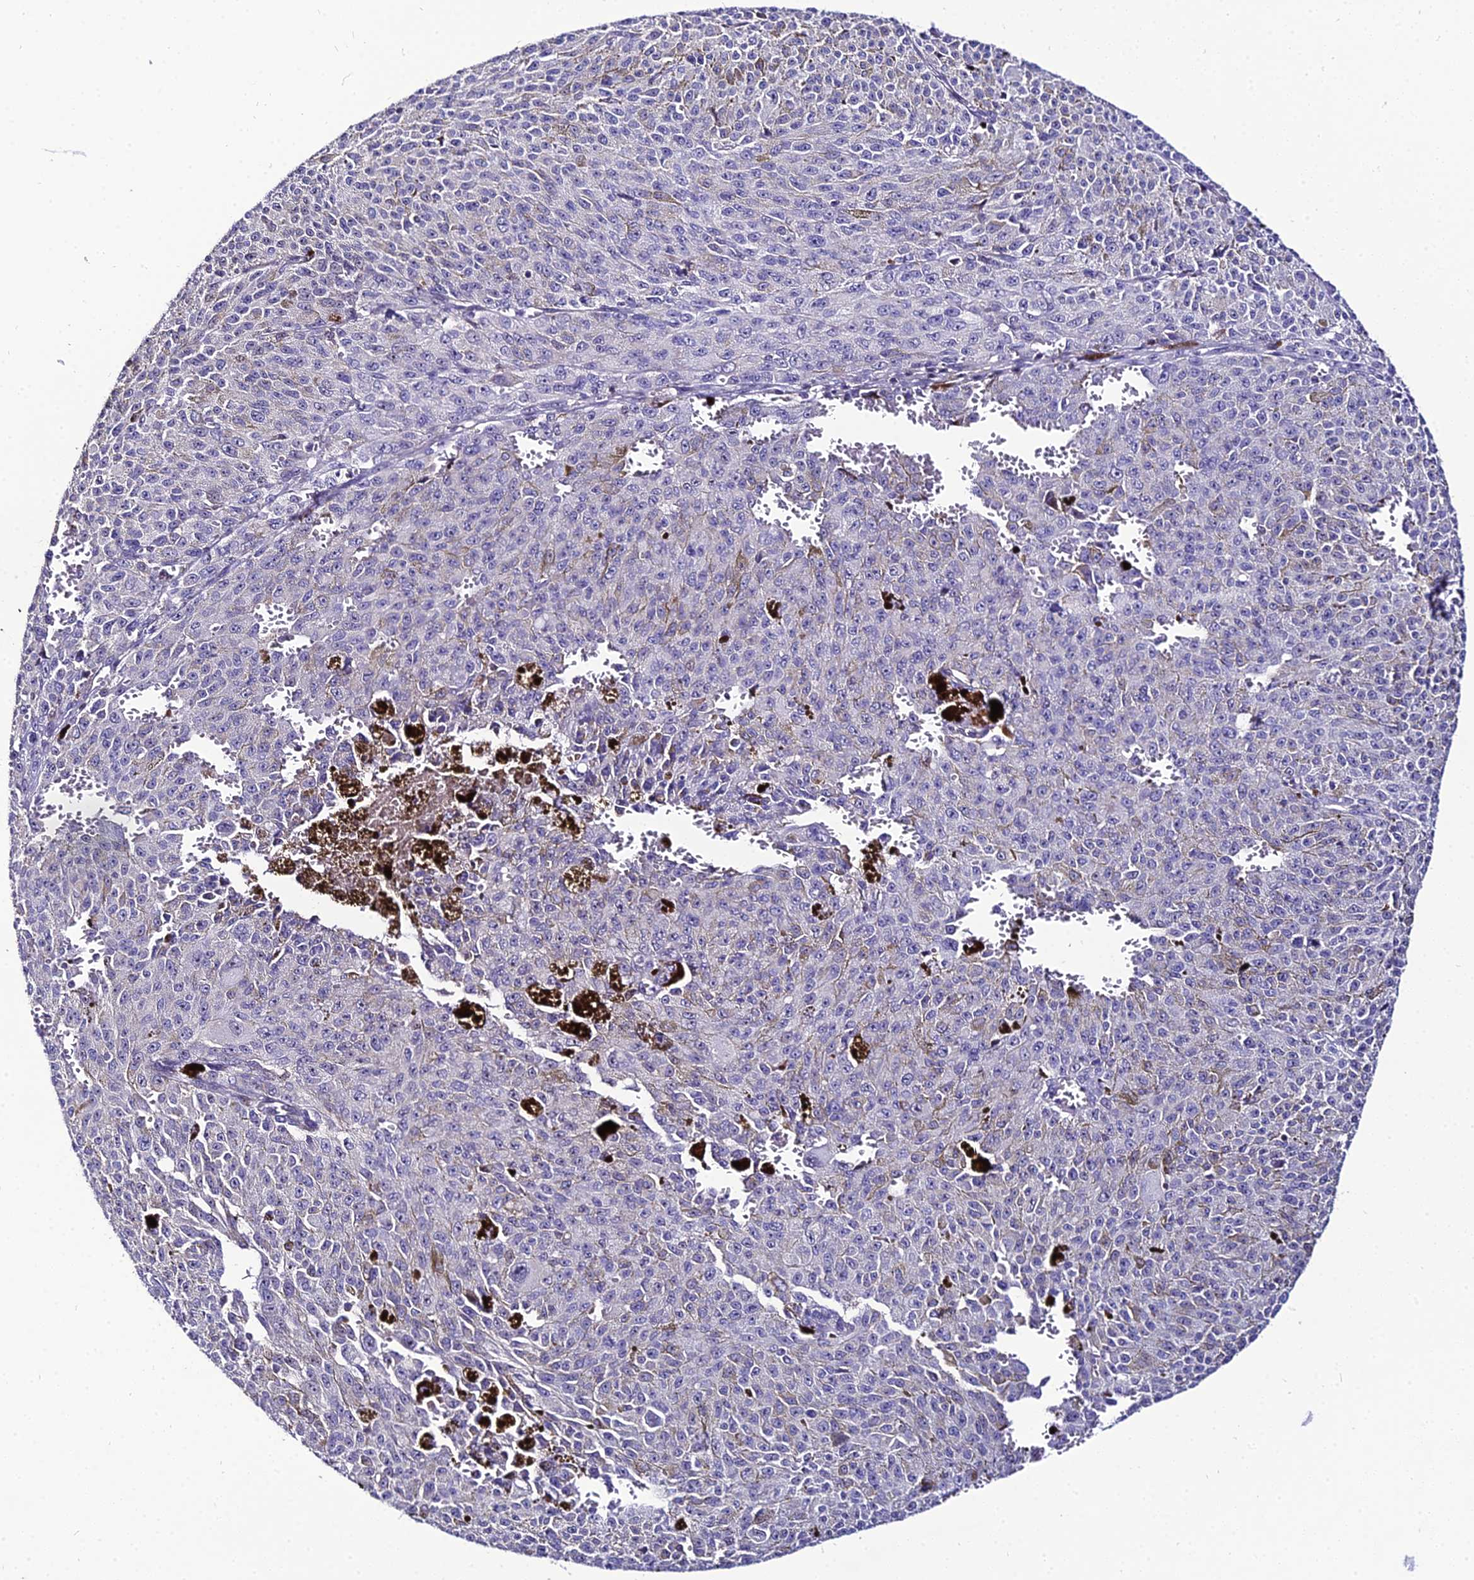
{"staining": {"intensity": "negative", "quantity": "none", "location": "none"}, "tissue": "melanoma", "cell_type": "Tumor cells", "image_type": "cancer", "snomed": [{"axis": "morphology", "description": "Malignant melanoma, NOS"}, {"axis": "topography", "description": "Skin"}], "caption": "The micrograph shows no significant expression in tumor cells of malignant melanoma.", "gene": "SHQ1", "patient": {"sex": "female", "age": 52}}